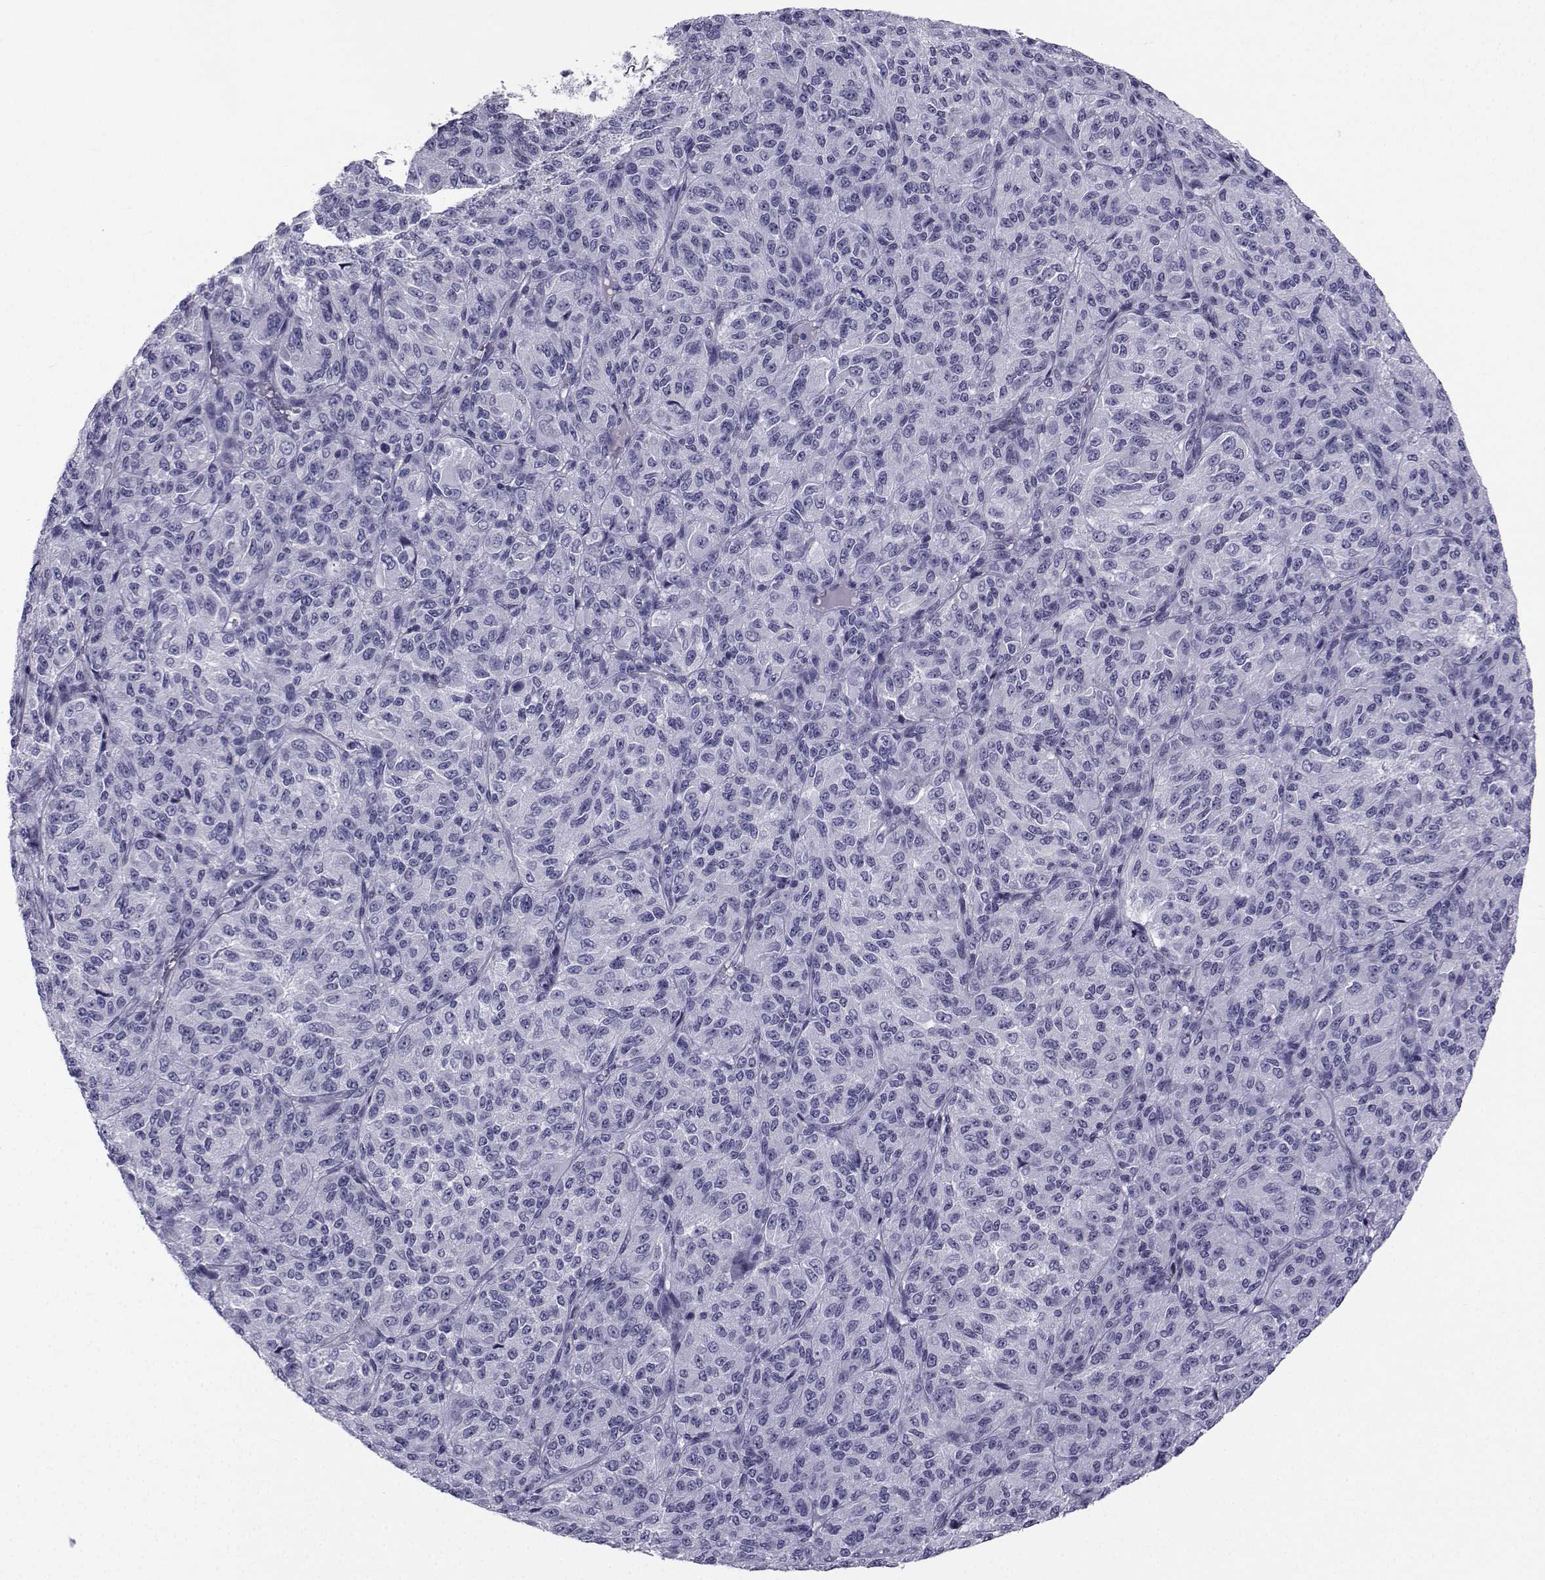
{"staining": {"intensity": "negative", "quantity": "none", "location": "none"}, "tissue": "melanoma", "cell_type": "Tumor cells", "image_type": "cancer", "snomed": [{"axis": "morphology", "description": "Malignant melanoma, Metastatic site"}, {"axis": "topography", "description": "Brain"}], "caption": "Photomicrograph shows no protein positivity in tumor cells of melanoma tissue.", "gene": "SPANXD", "patient": {"sex": "female", "age": 56}}